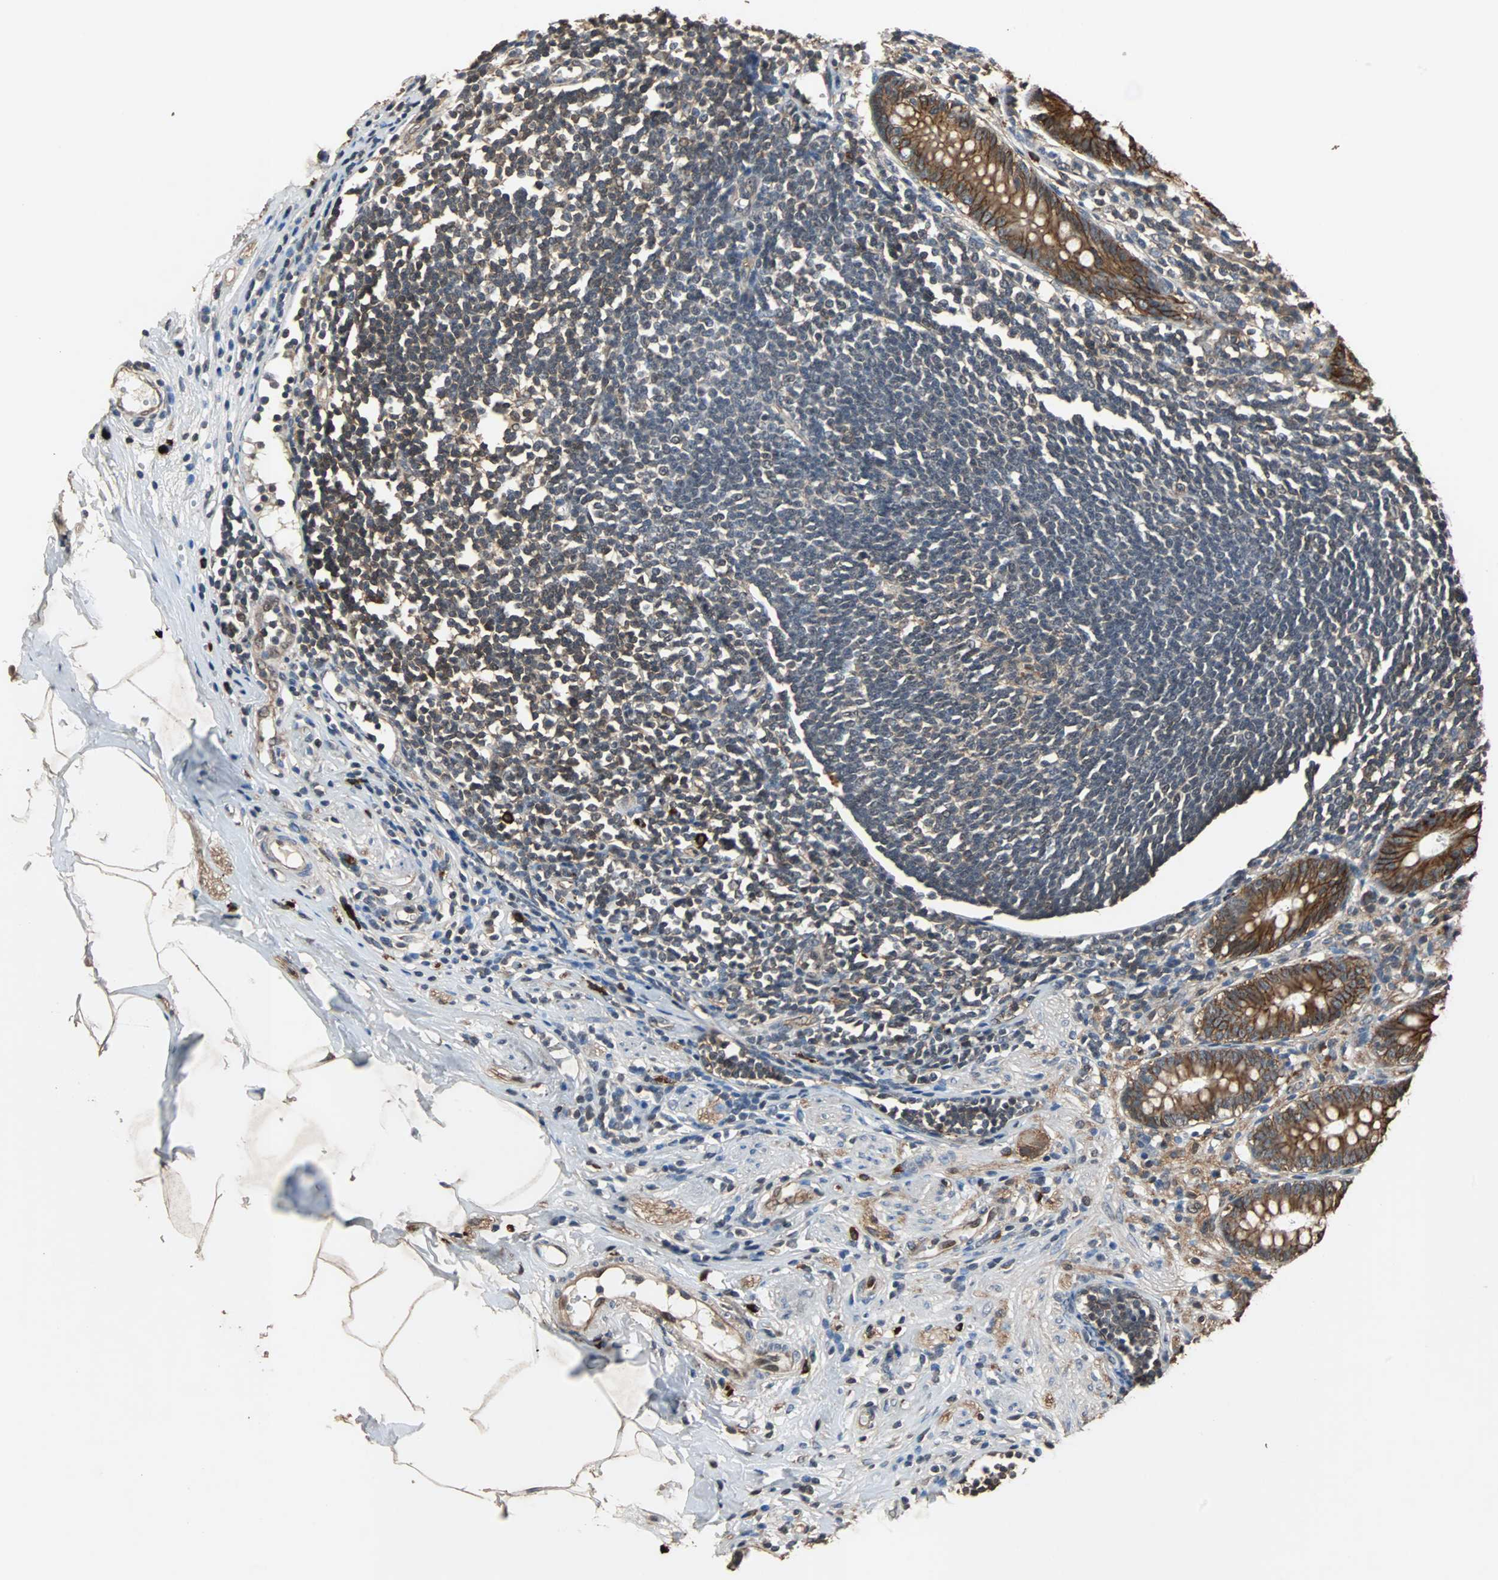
{"staining": {"intensity": "strong", "quantity": ">75%", "location": "cytoplasmic/membranous"}, "tissue": "appendix", "cell_type": "Glandular cells", "image_type": "normal", "snomed": [{"axis": "morphology", "description": "Normal tissue, NOS"}, {"axis": "topography", "description": "Appendix"}], "caption": "IHC histopathology image of normal appendix: appendix stained using IHC reveals high levels of strong protein expression localized specifically in the cytoplasmic/membranous of glandular cells, appearing as a cytoplasmic/membranous brown color.", "gene": "NDRG1", "patient": {"sex": "female", "age": 50}}